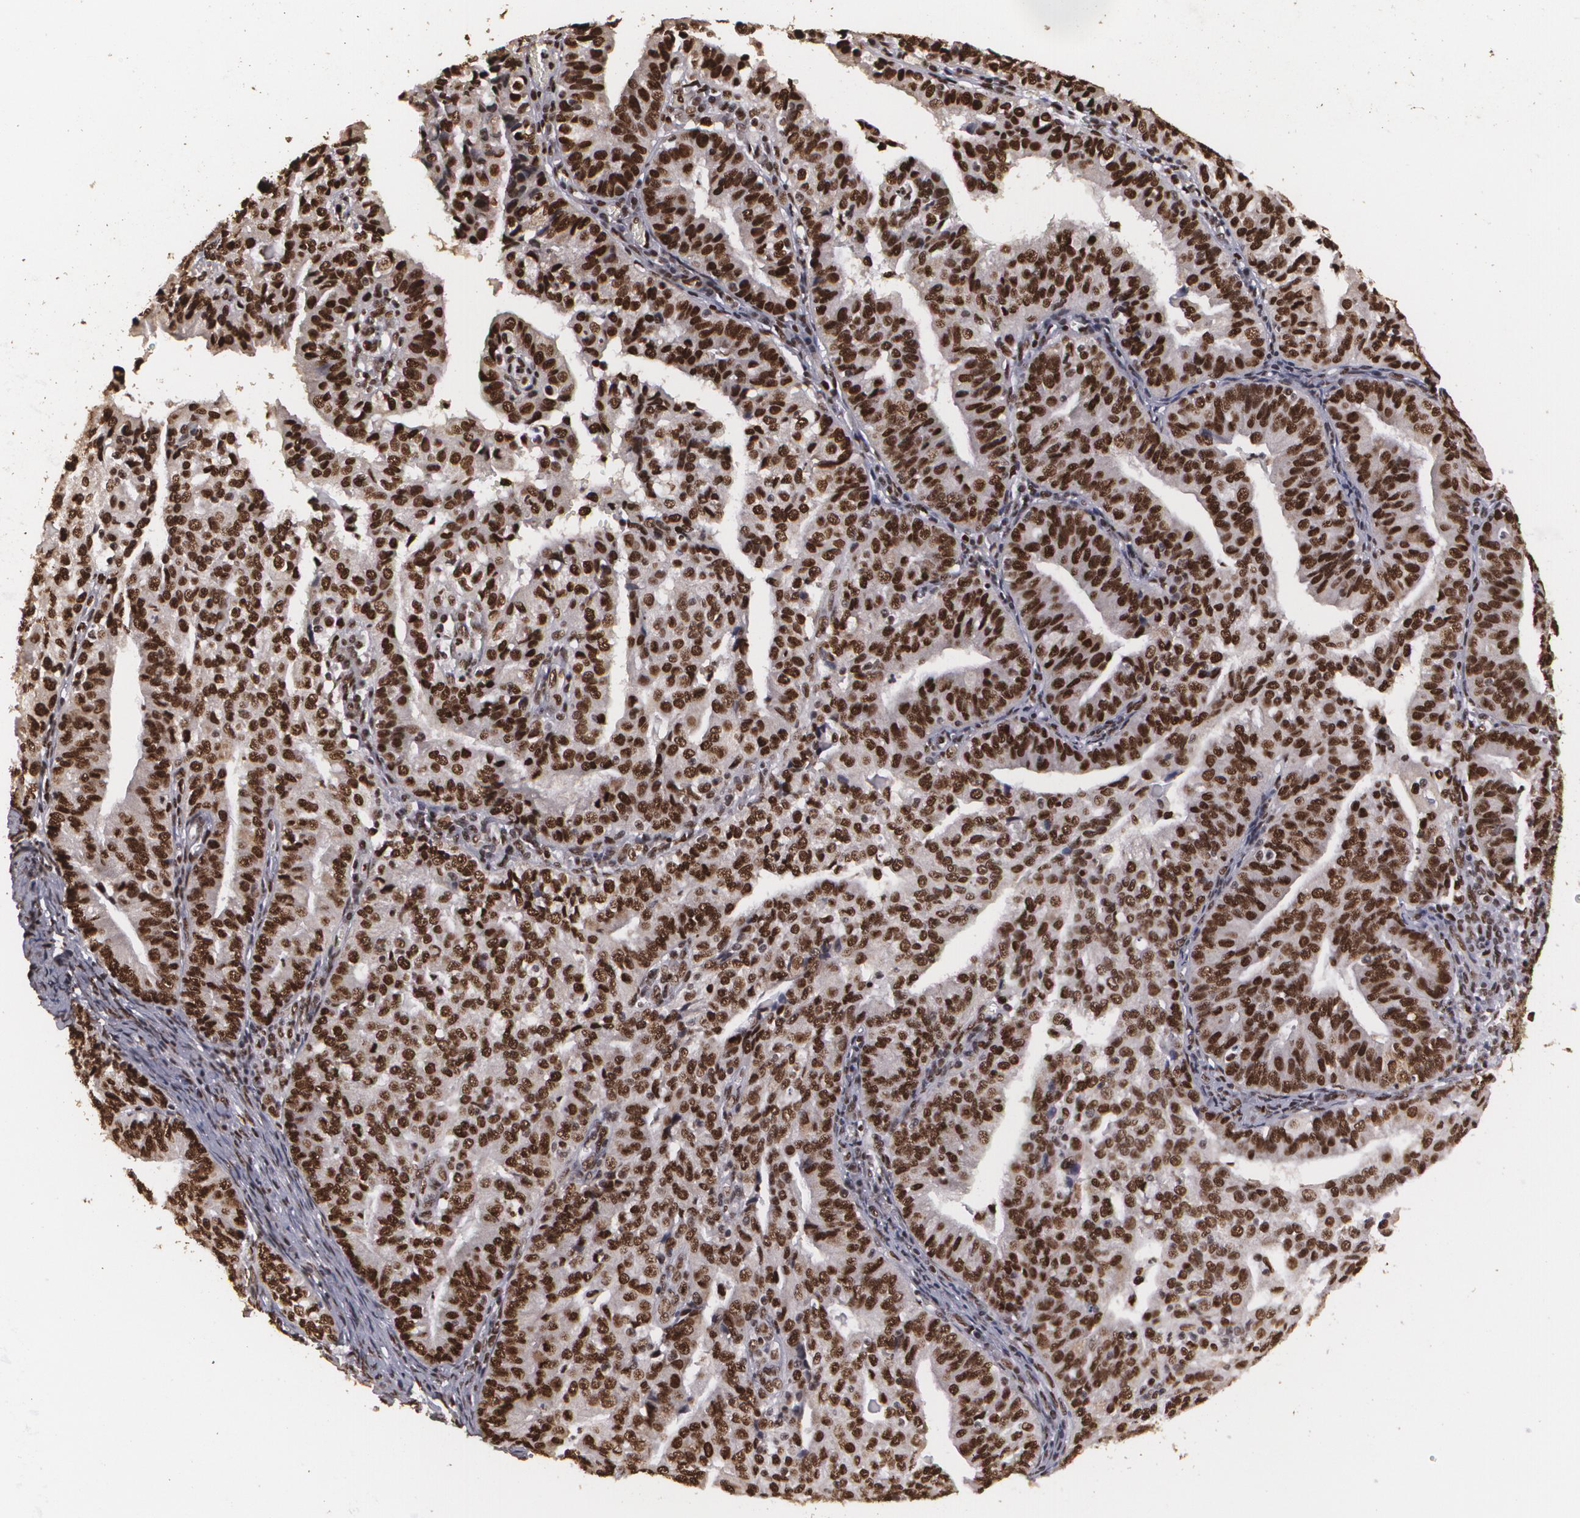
{"staining": {"intensity": "strong", "quantity": ">75%", "location": "cytoplasmic/membranous,nuclear"}, "tissue": "endometrial cancer", "cell_type": "Tumor cells", "image_type": "cancer", "snomed": [{"axis": "morphology", "description": "Adenocarcinoma, NOS"}, {"axis": "topography", "description": "Endometrium"}], "caption": "A micrograph of endometrial cancer stained for a protein displays strong cytoplasmic/membranous and nuclear brown staining in tumor cells.", "gene": "RCOR1", "patient": {"sex": "female", "age": 56}}